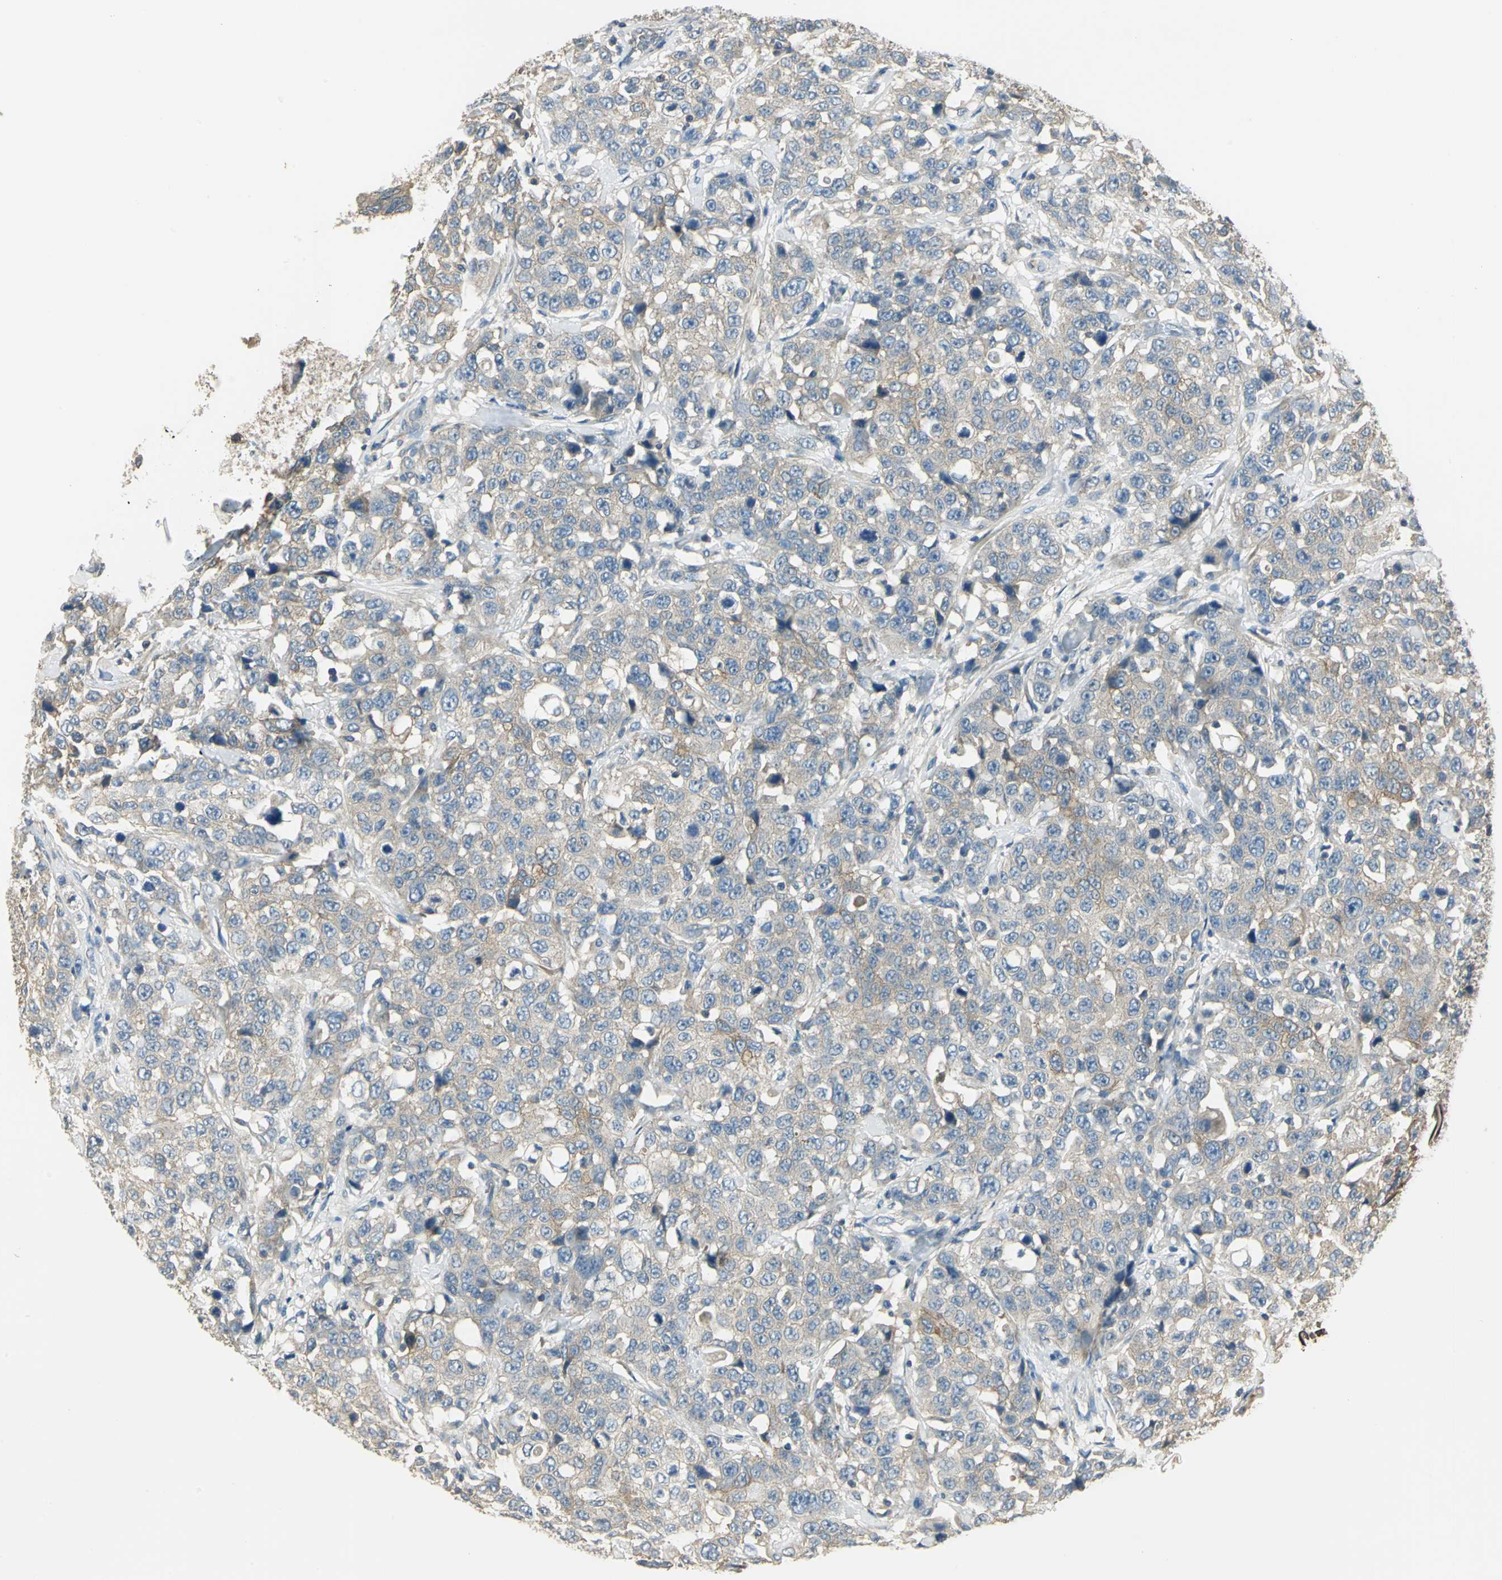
{"staining": {"intensity": "moderate", "quantity": "<25%", "location": "cytoplasmic/membranous"}, "tissue": "stomach cancer", "cell_type": "Tumor cells", "image_type": "cancer", "snomed": [{"axis": "morphology", "description": "Normal tissue, NOS"}, {"axis": "morphology", "description": "Adenocarcinoma, NOS"}, {"axis": "topography", "description": "Stomach"}], "caption": "There is low levels of moderate cytoplasmic/membranous positivity in tumor cells of stomach cancer (adenocarcinoma), as demonstrated by immunohistochemical staining (brown color).", "gene": "SHC2", "patient": {"sex": "male", "age": 48}}